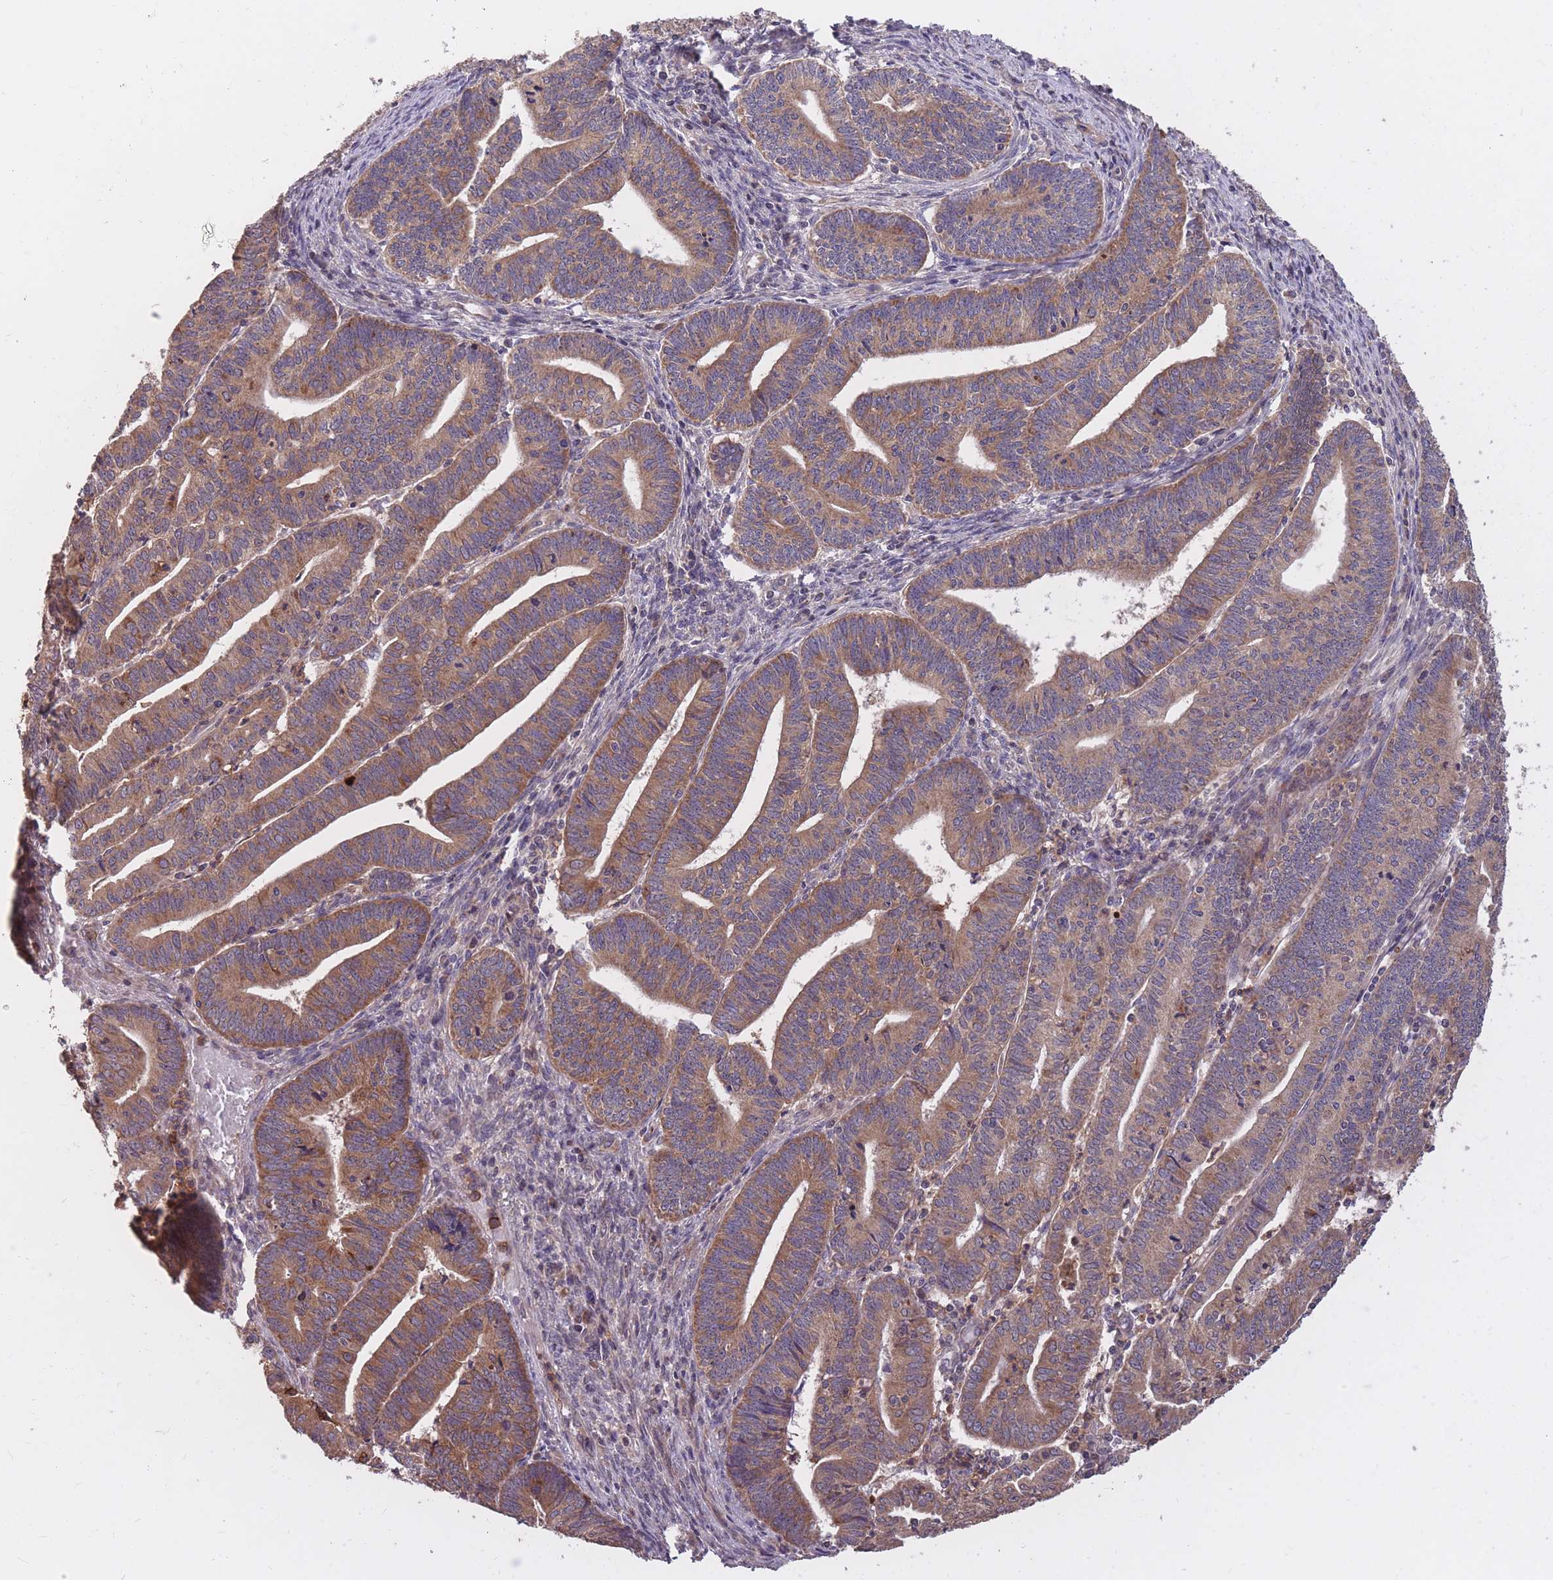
{"staining": {"intensity": "strong", "quantity": ">75%", "location": "cytoplasmic/membranous"}, "tissue": "endometrial cancer", "cell_type": "Tumor cells", "image_type": "cancer", "snomed": [{"axis": "morphology", "description": "Adenocarcinoma, NOS"}, {"axis": "topography", "description": "Endometrium"}], "caption": "Protein analysis of endometrial cancer (adenocarcinoma) tissue displays strong cytoplasmic/membranous staining in about >75% of tumor cells.", "gene": "IGF2BP2", "patient": {"sex": "female", "age": 60}}